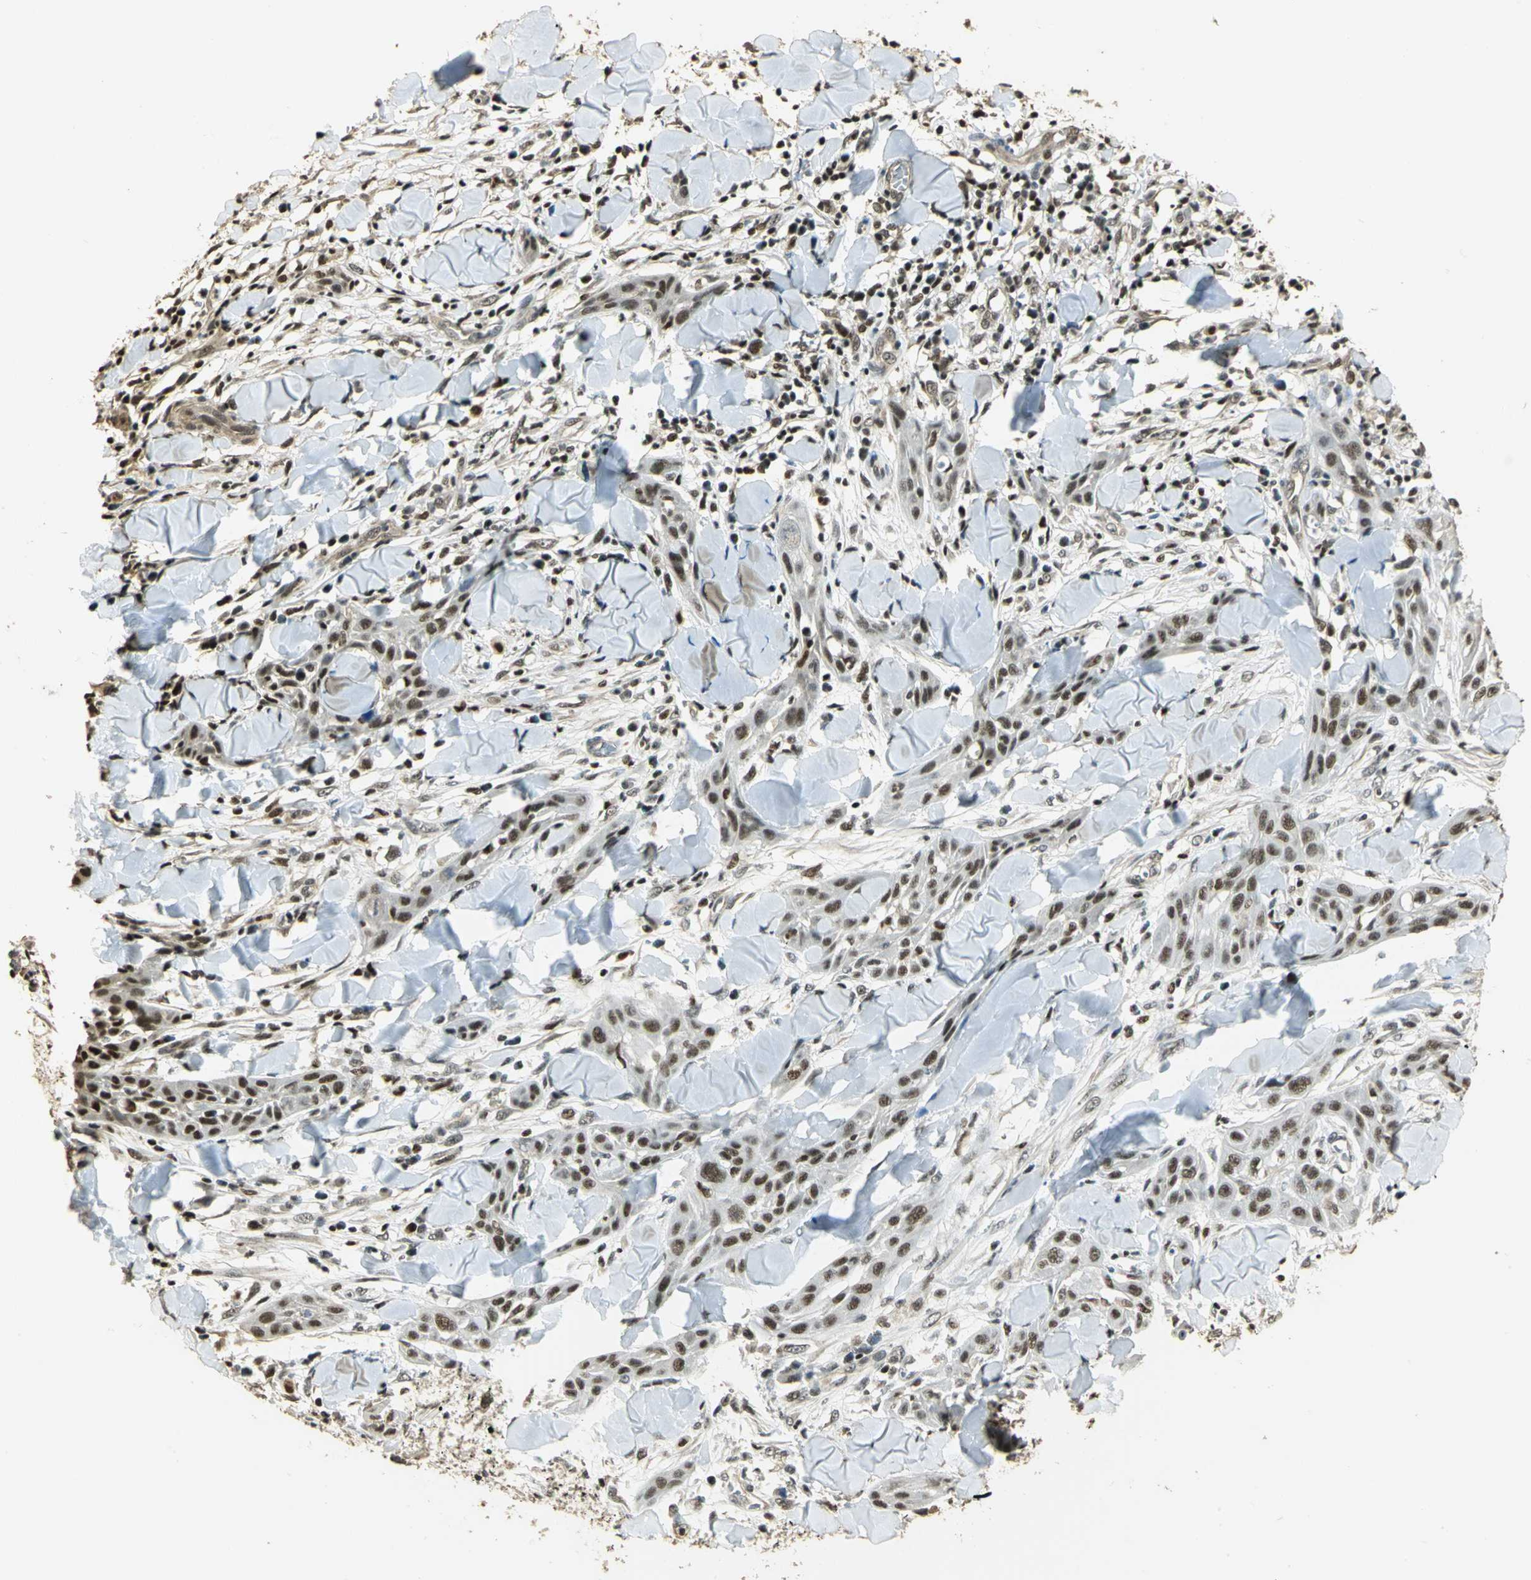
{"staining": {"intensity": "moderate", "quantity": ">75%", "location": "nuclear"}, "tissue": "skin cancer", "cell_type": "Tumor cells", "image_type": "cancer", "snomed": [{"axis": "morphology", "description": "Squamous cell carcinoma, NOS"}, {"axis": "topography", "description": "Skin"}], "caption": "Skin cancer (squamous cell carcinoma) tissue displays moderate nuclear staining in approximately >75% of tumor cells, visualized by immunohistochemistry. The protein is shown in brown color, while the nuclei are stained blue.", "gene": "ELF1", "patient": {"sex": "male", "age": 24}}